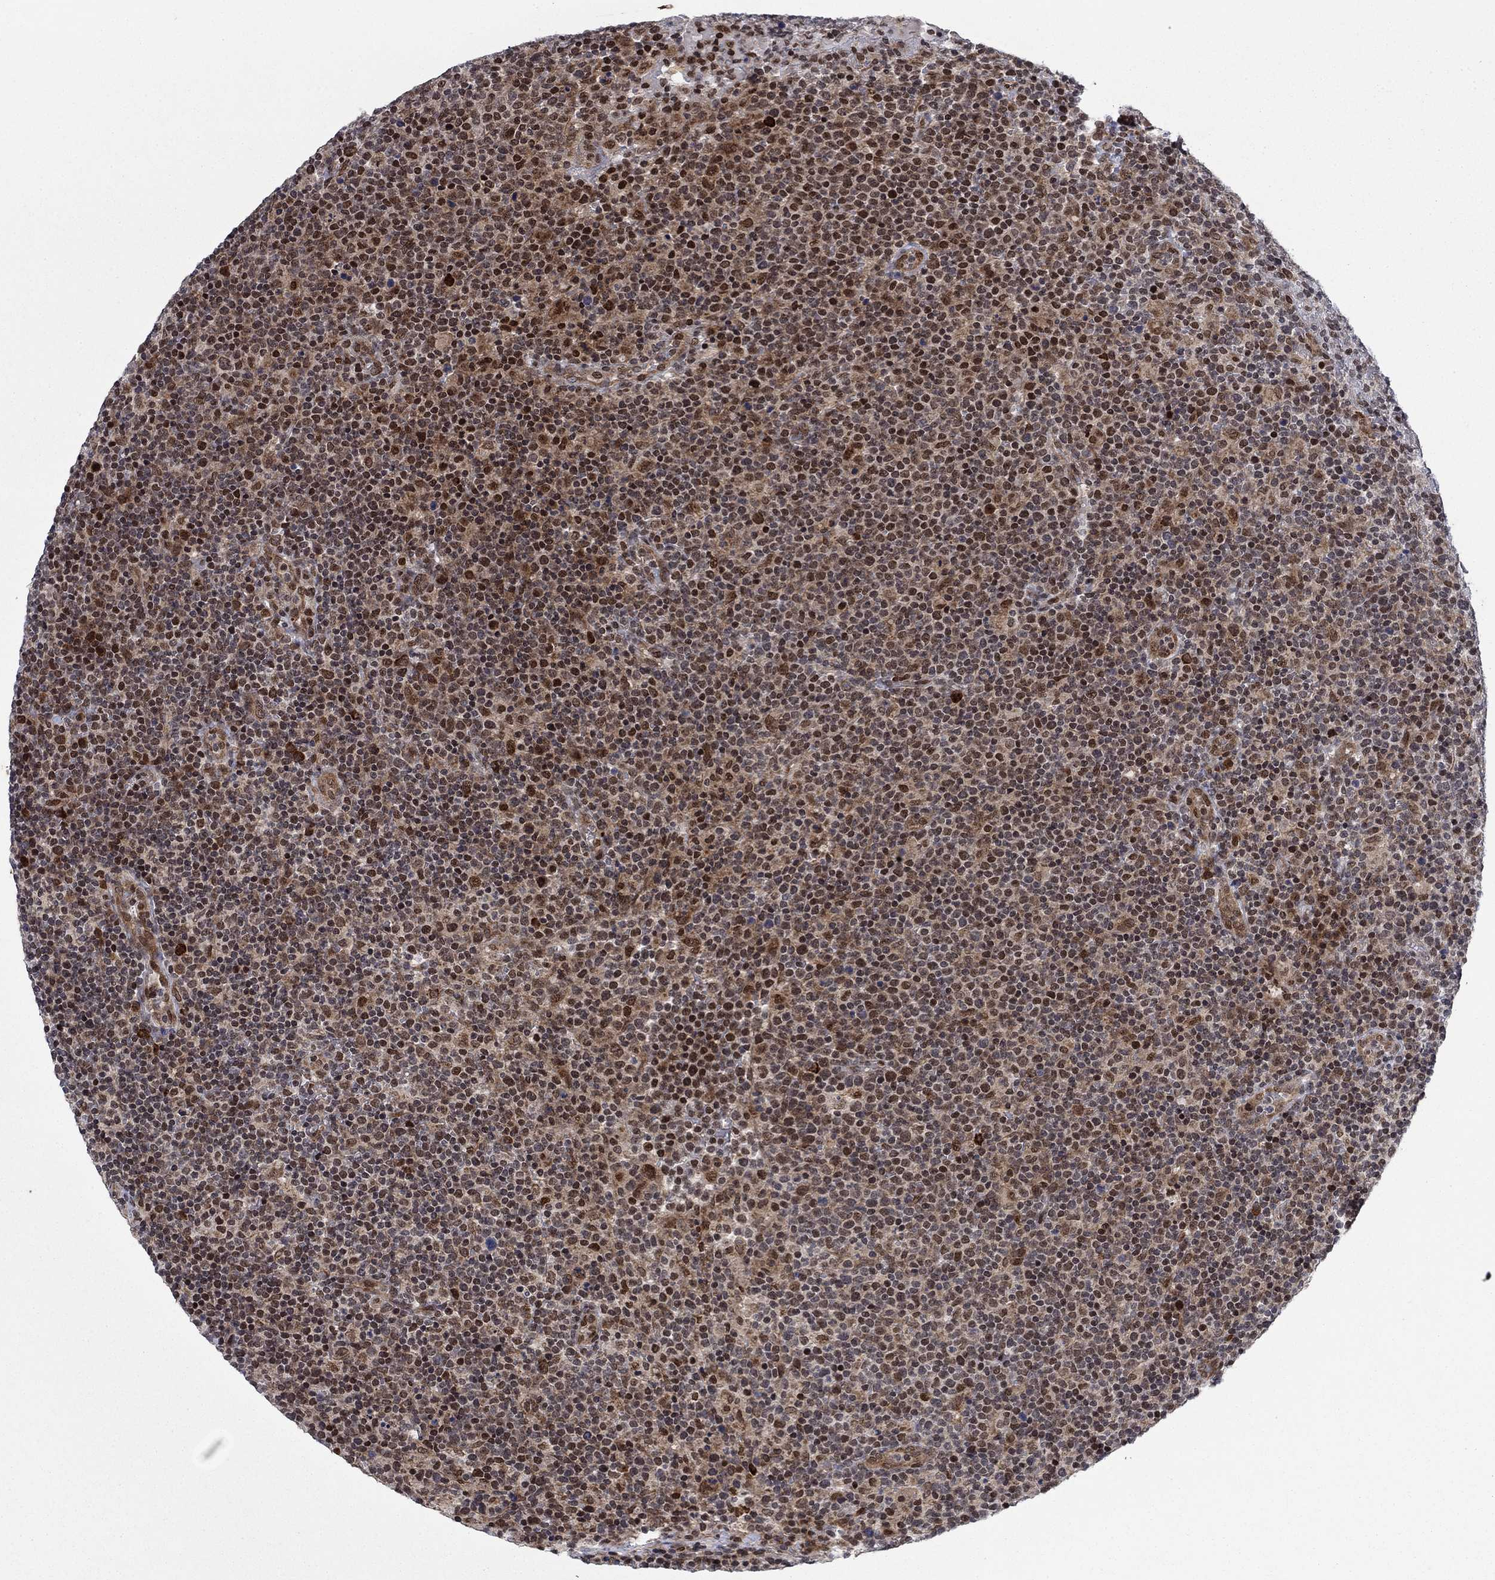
{"staining": {"intensity": "strong", "quantity": "25%-75%", "location": "cytoplasmic/membranous,nuclear"}, "tissue": "lymphoma", "cell_type": "Tumor cells", "image_type": "cancer", "snomed": [{"axis": "morphology", "description": "Malignant lymphoma, non-Hodgkin's type, High grade"}, {"axis": "topography", "description": "Lymph node"}], "caption": "This image shows immunohistochemistry (IHC) staining of malignant lymphoma, non-Hodgkin's type (high-grade), with high strong cytoplasmic/membranous and nuclear staining in approximately 25%-75% of tumor cells.", "gene": "PRICKLE4", "patient": {"sex": "male", "age": 61}}